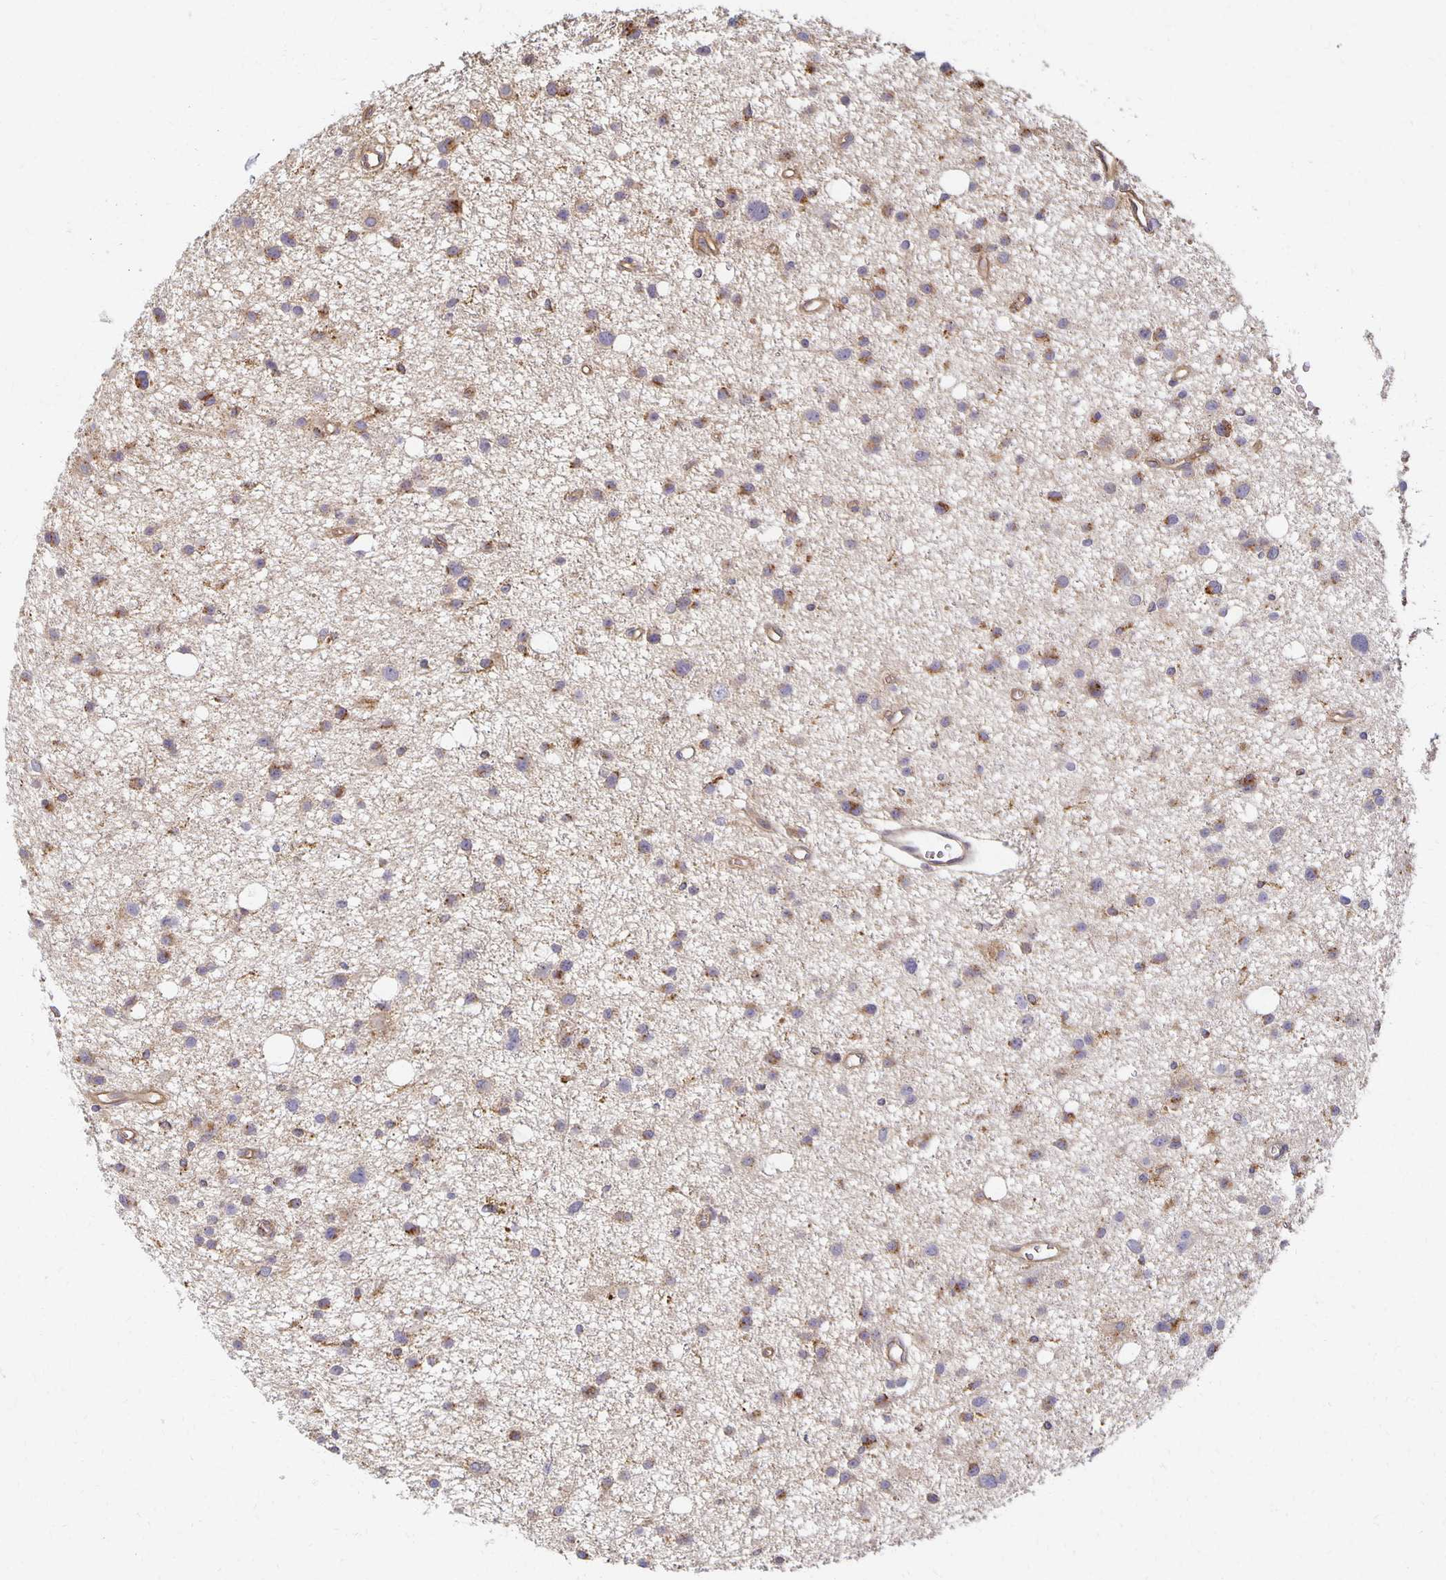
{"staining": {"intensity": "weak", "quantity": ">75%", "location": "cytoplasmic/membranous"}, "tissue": "glioma", "cell_type": "Tumor cells", "image_type": "cancer", "snomed": [{"axis": "morphology", "description": "Glioma, malignant, High grade"}, {"axis": "topography", "description": "Brain"}], "caption": "Immunohistochemistry (DAB) staining of malignant glioma (high-grade) reveals weak cytoplasmic/membranous protein staining in approximately >75% of tumor cells.", "gene": "SORL1", "patient": {"sex": "male", "age": 23}}